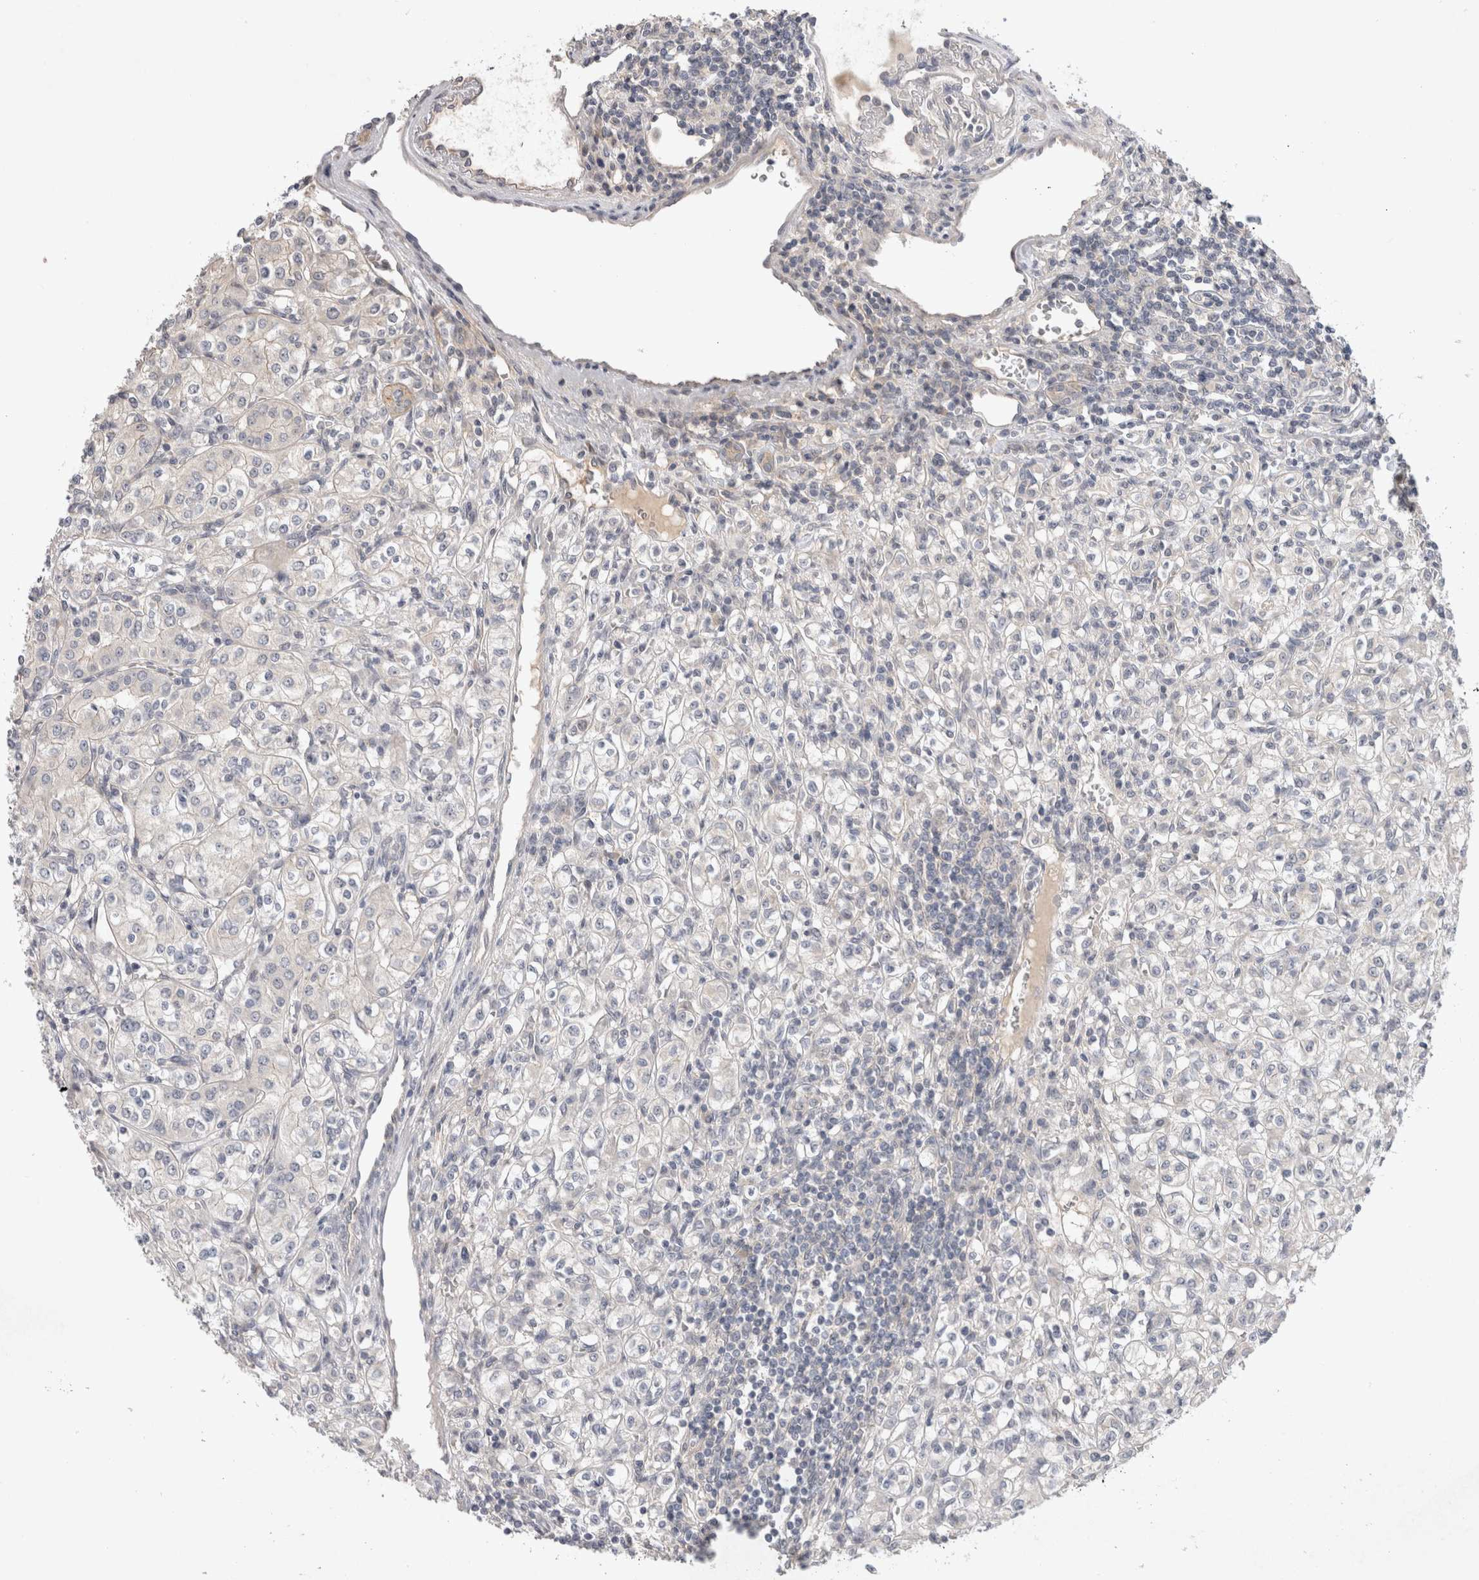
{"staining": {"intensity": "negative", "quantity": "none", "location": "none"}, "tissue": "renal cancer", "cell_type": "Tumor cells", "image_type": "cancer", "snomed": [{"axis": "morphology", "description": "Adenocarcinoma, NOS"}, {"axis": "topography", "description": "Kidney"}], "caption": "This is a histopathology image of immunohistochemistry (IHC) staining of renal cancer, which shows no expression in tumor cells.", "gene": "CERS3", "patient": {"sex": "male", "age": 77}}